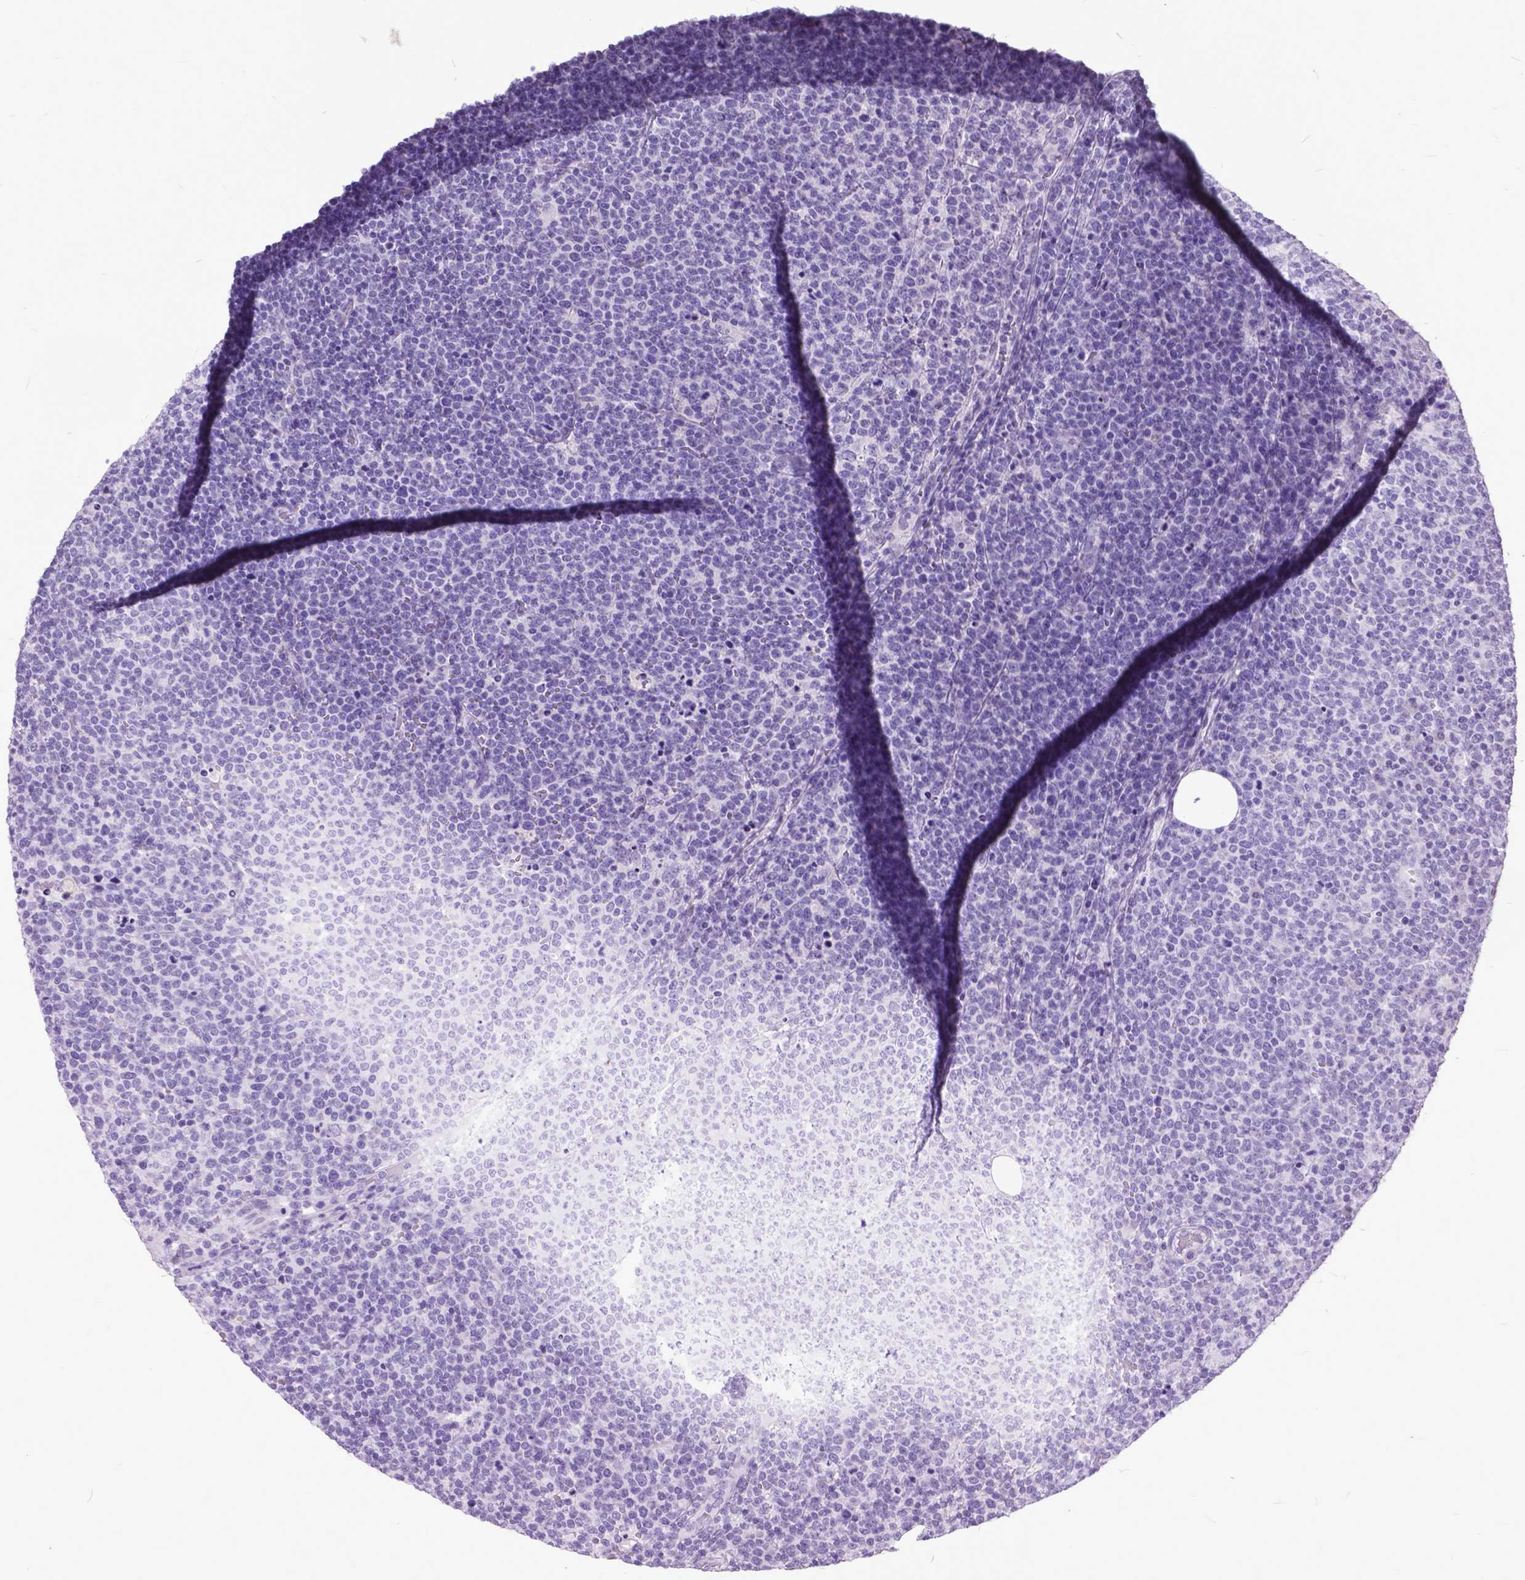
{"staining": {"intensity": "negative", "quantity": "none", "location": "none"}, "tissue": "lymphoma", "cell_type": "Tumor cells", "image_type": "cancer", "snomed": [{"axis": "morphology", "description": "Malignant lymphoma, non-Hodgkin's type, High grade"}, {"axis": "topography", "description": "Lymph node"}], "caption": "The IHC image has no significant staining in tumor cells of high-grade malignant lymphoma, non-Hodgkin's type tissue. (DAB immunohistochemistry visualized using brightfield microscopy, high magnification).", "gene": "MARCHF10", "patient": {"sex": "male", "age": 61}}